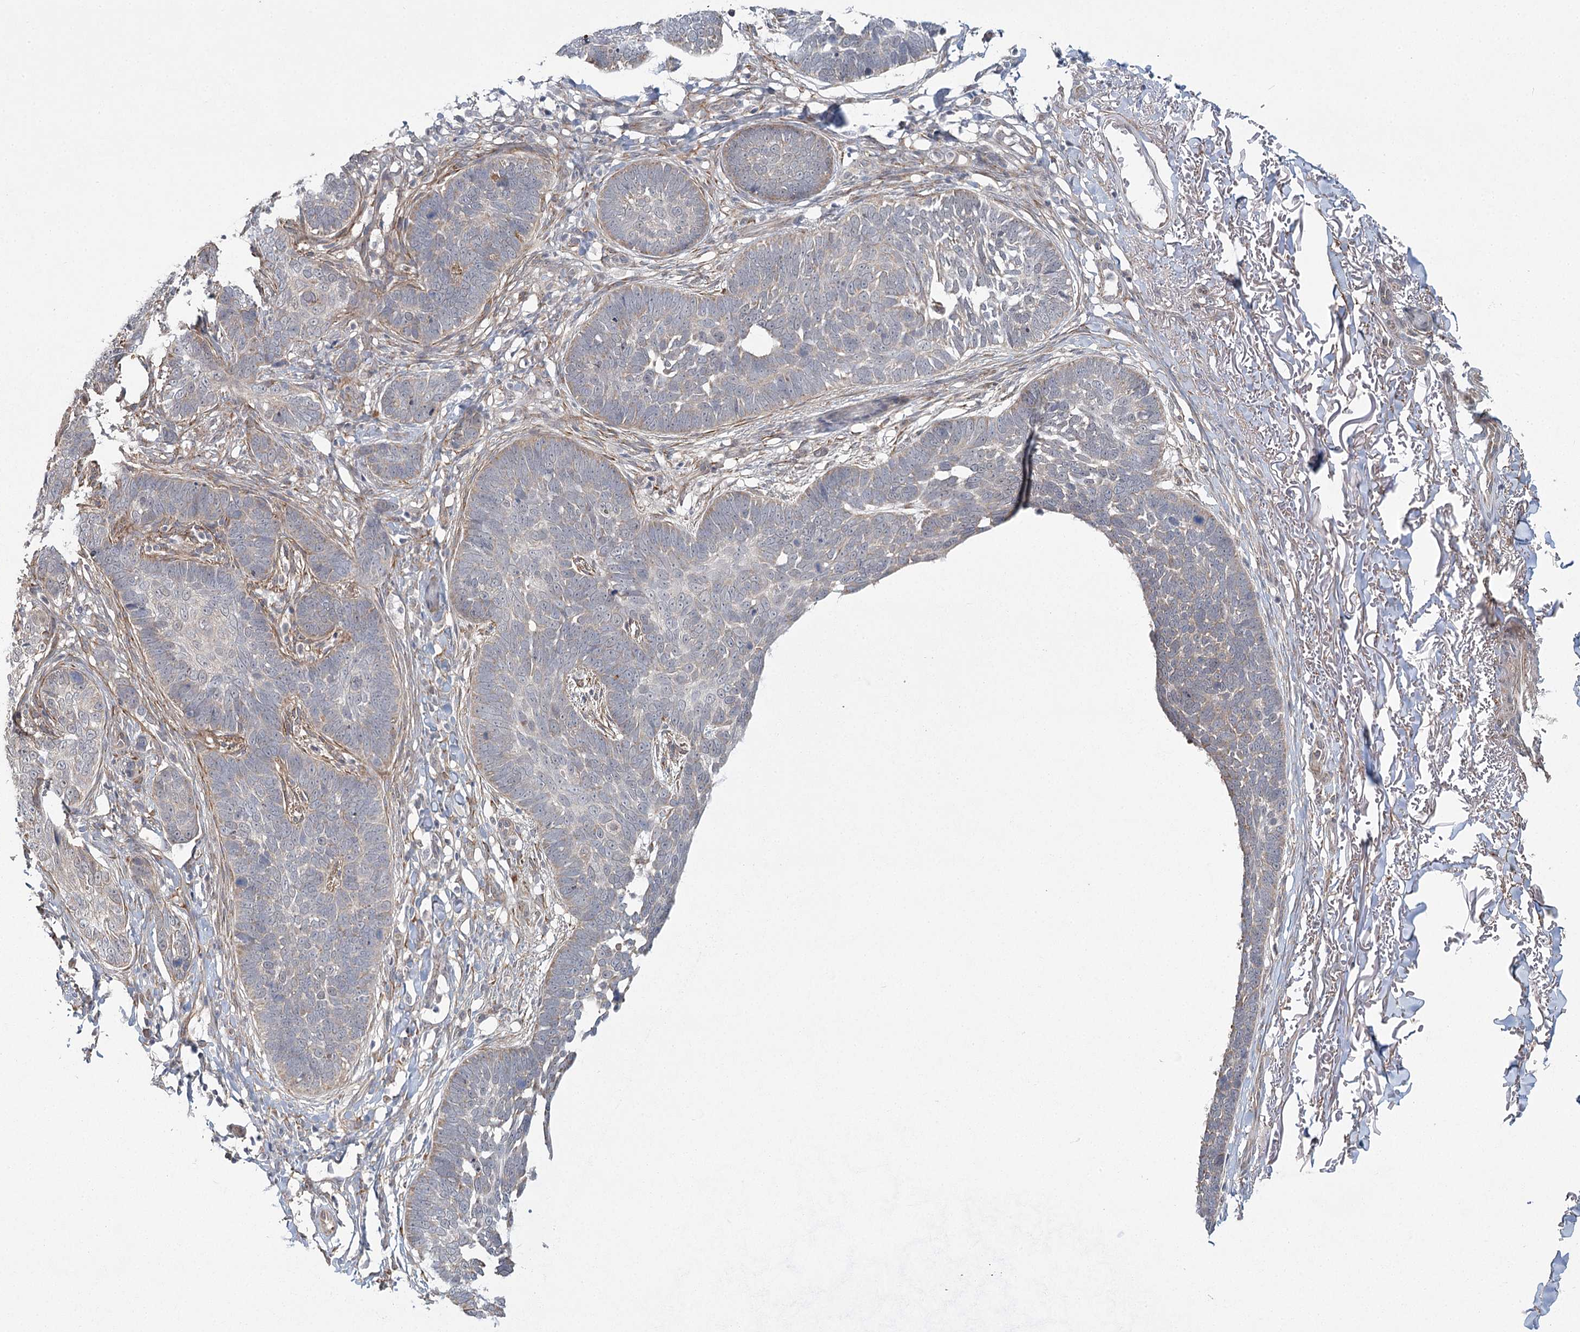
{"staining": {"intensity": "negative", "quantity": "none", "location": "none"}, "tissue": "skin cancer", "cell_type": "Tumor cells", "image_type": "cancer", "snomed": [{"axis": "morphology", "description": "Normal tissue, NOS"}, {"axis": "morphology", "description": "Basal cell carcinoma"}, {"axis": "topography", "description": "Skin"}], "caption": "Skin cancer stained for a protein using immunohistochemistry shows no positivity tumor cells.", "gene": "MED28", "patient": {"sex": "male", "age": 77}}